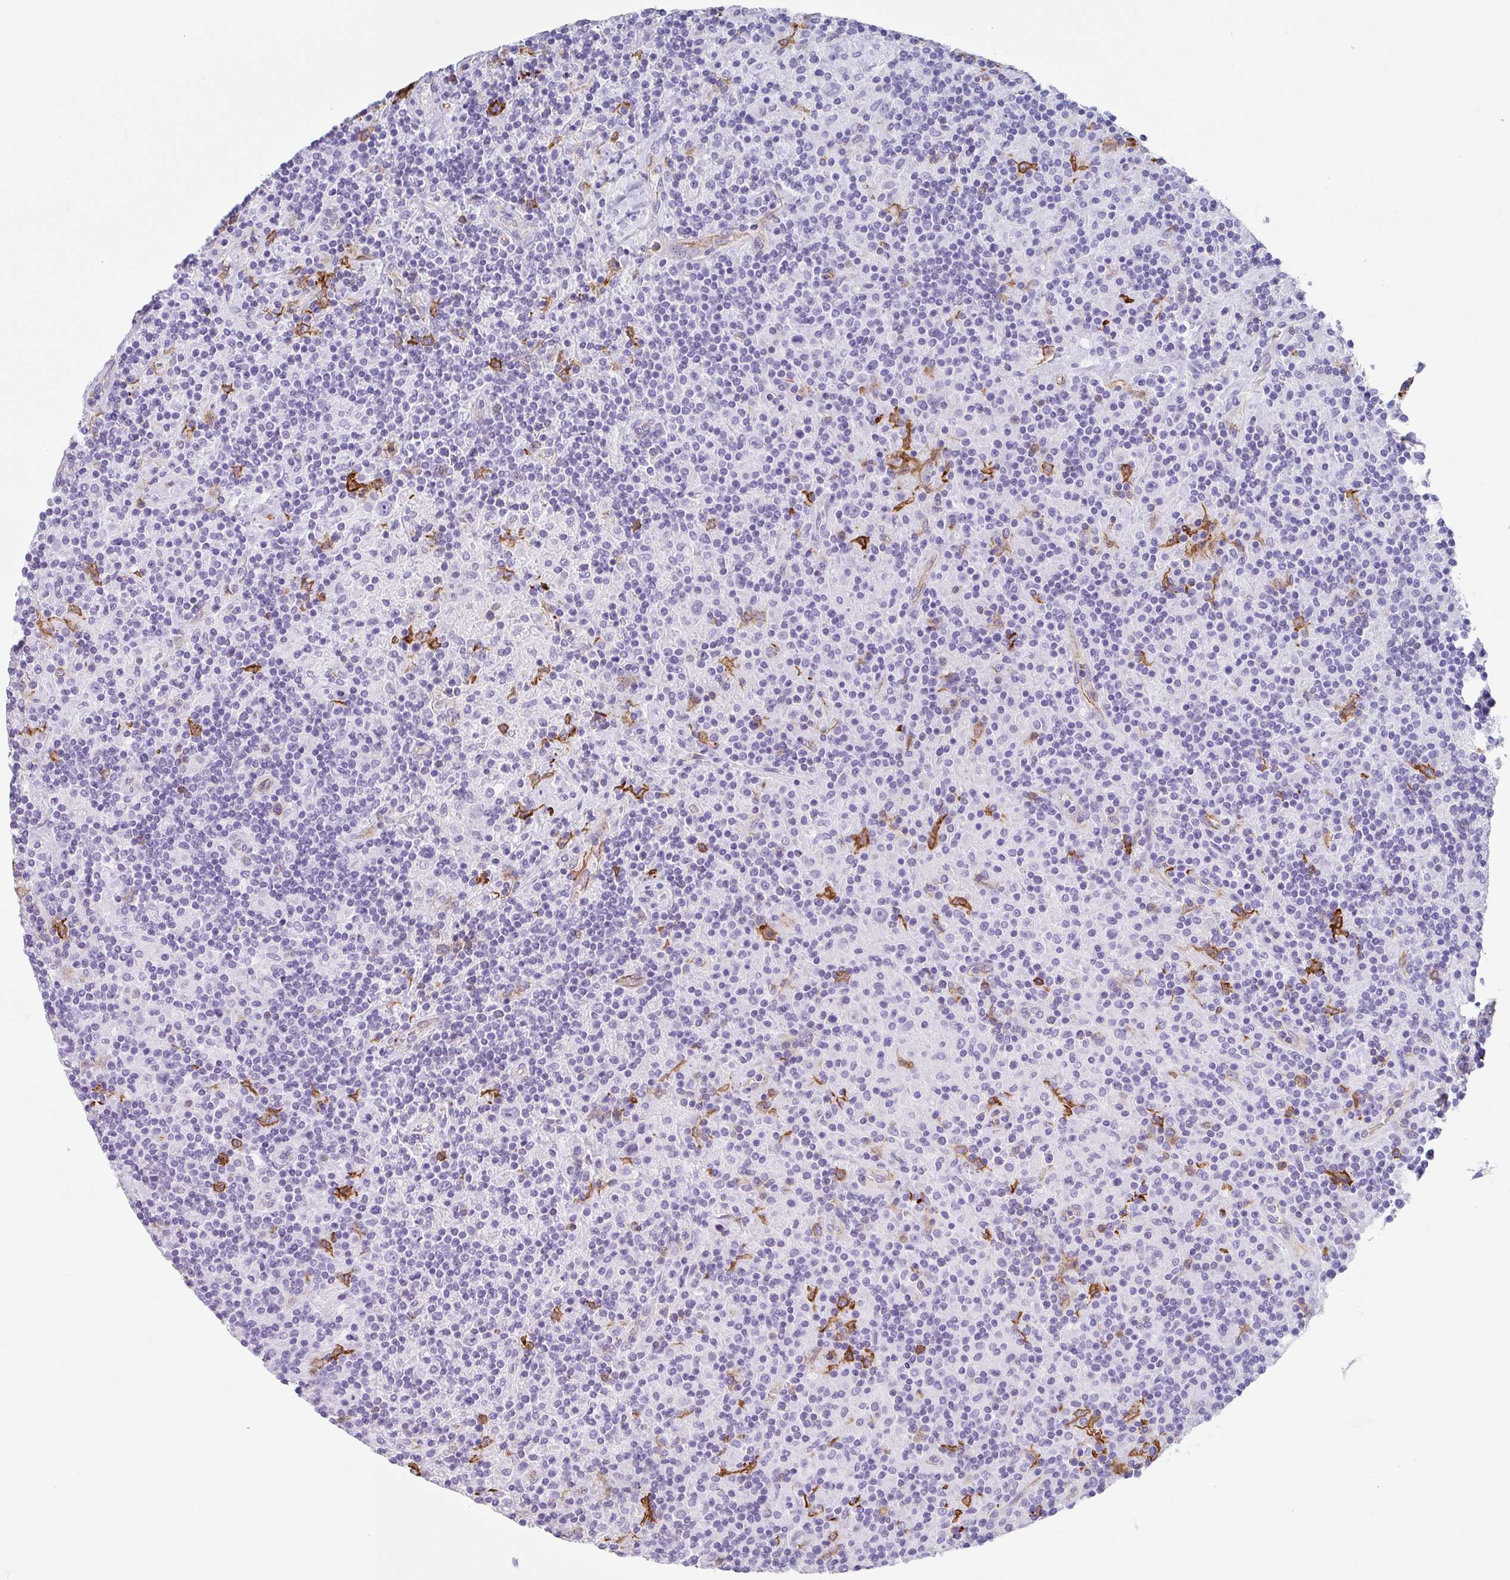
{"staining": {"intensity": "negative", "quantity": "none", "location": "none"}, "tissue": "lymphoma", "cell_type": "Tumor cells", "image_type": "cancer", "snomed": [{"axis": "morphology", "description": "Hodgkin's disease, NOS"}, {"axis": "topography", "description": "Lymph node"}], "caption": "Immunohistochemistry photomicrograph of neoplastic tissue: human Hodgkin's disease stained with DAB (3,3'-diaminobenzidine) shows no significant protein expression in tumor cells. (DAB (3,3'-diaminobenzidine) IHC visualized using brightfield microscopy, high magnification).", "gene": "DBN1", "patient": {"sex": "male", "age": 70}}